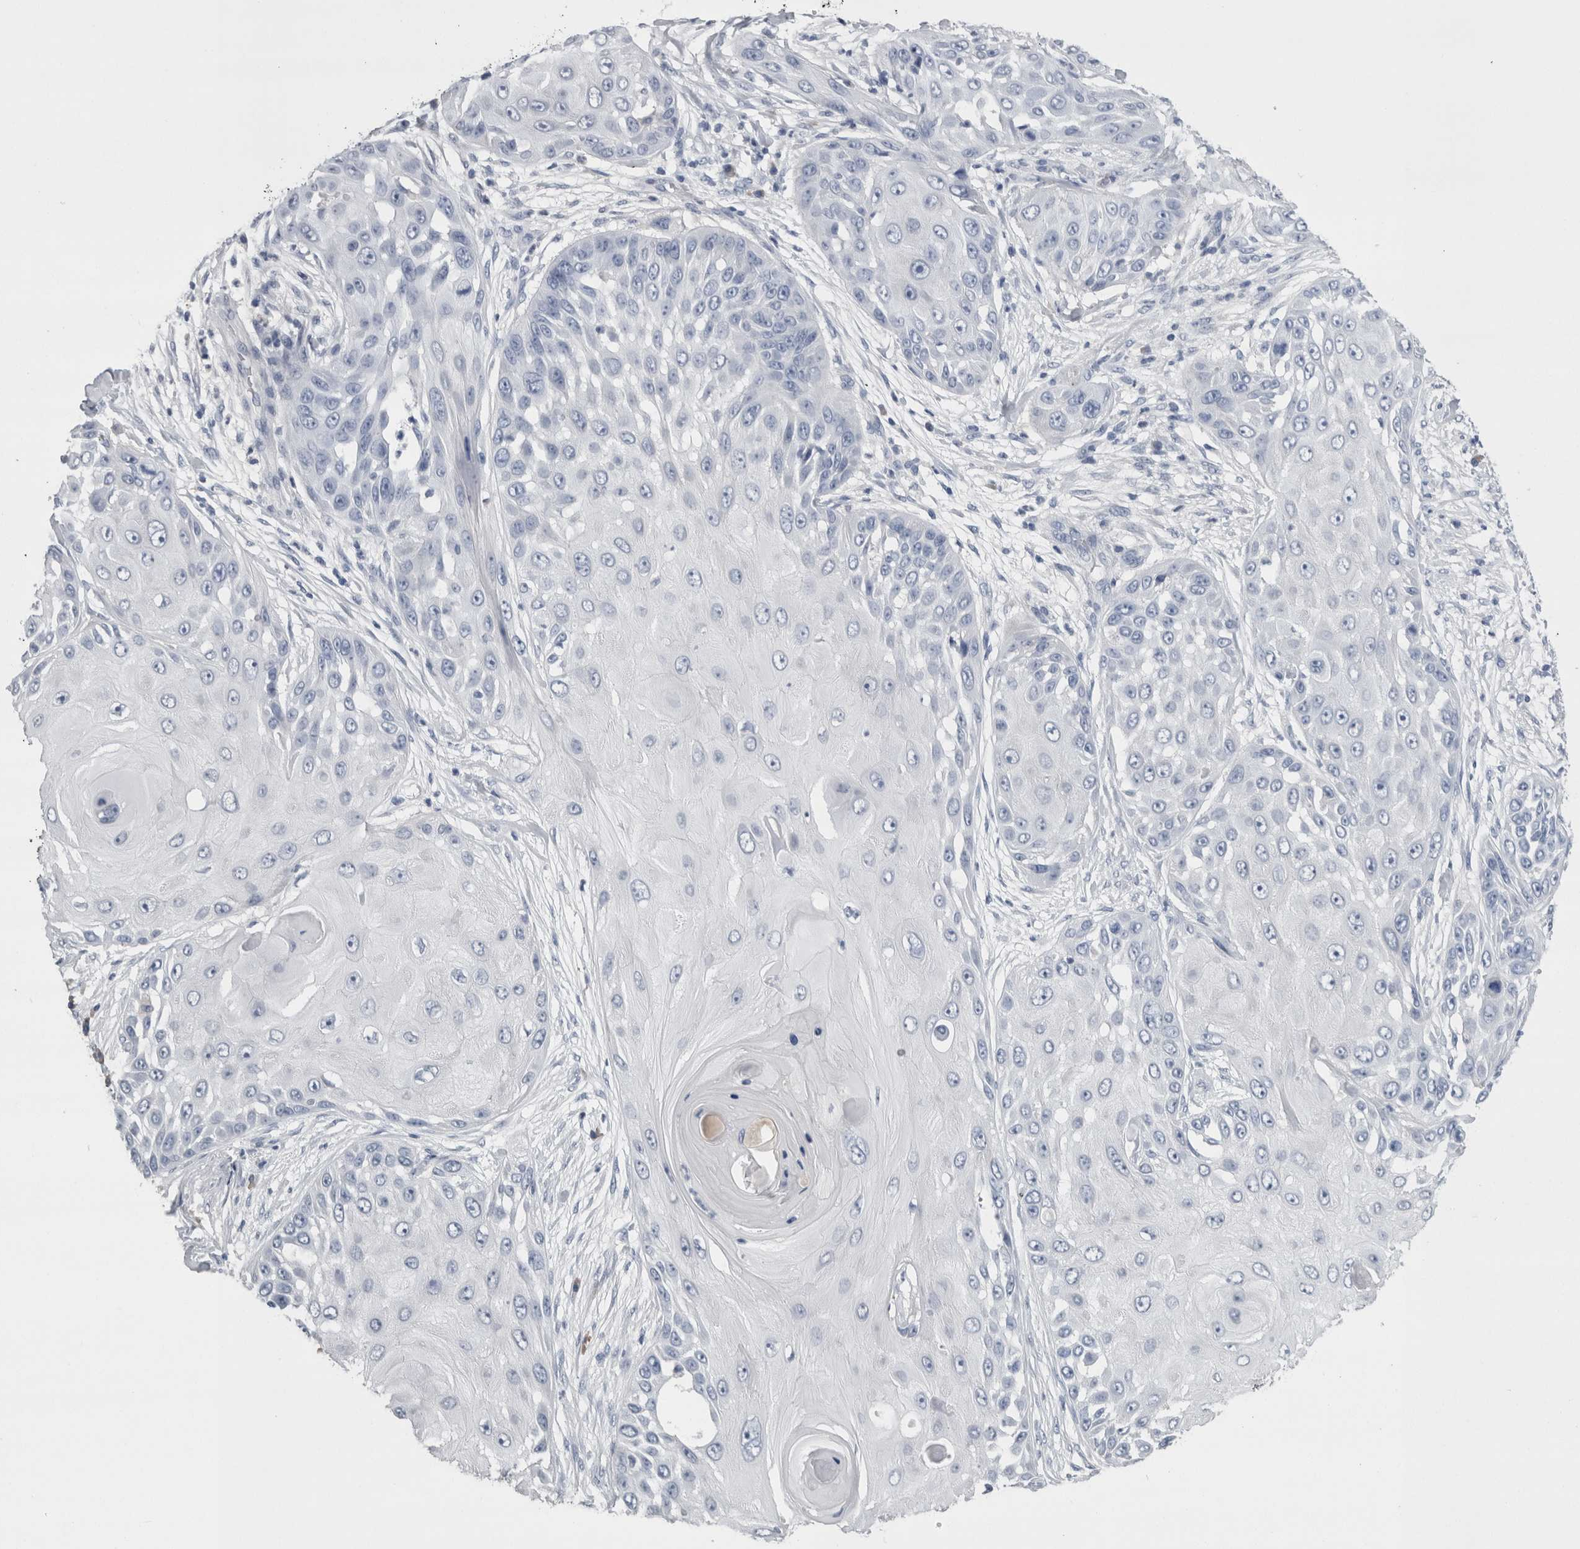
{"staining": {"intensity": "negative", "quantity": "none", "location": "none"}, "tissue": "skin cancer", "cell_type": "Tumor cells", "image_type": "cancer", "snomed": [{"axis": "morphology", "description": "Squamous cell carcinoma, NOS"}, {"axis": "topography", "description": "Skin"}], "caption": "Tumor cells are negative for protein expression in human skin cancer (squamous cell carcinoma).", "gene": "REG1A", "patient": {"sex": "female", "age": 44}}